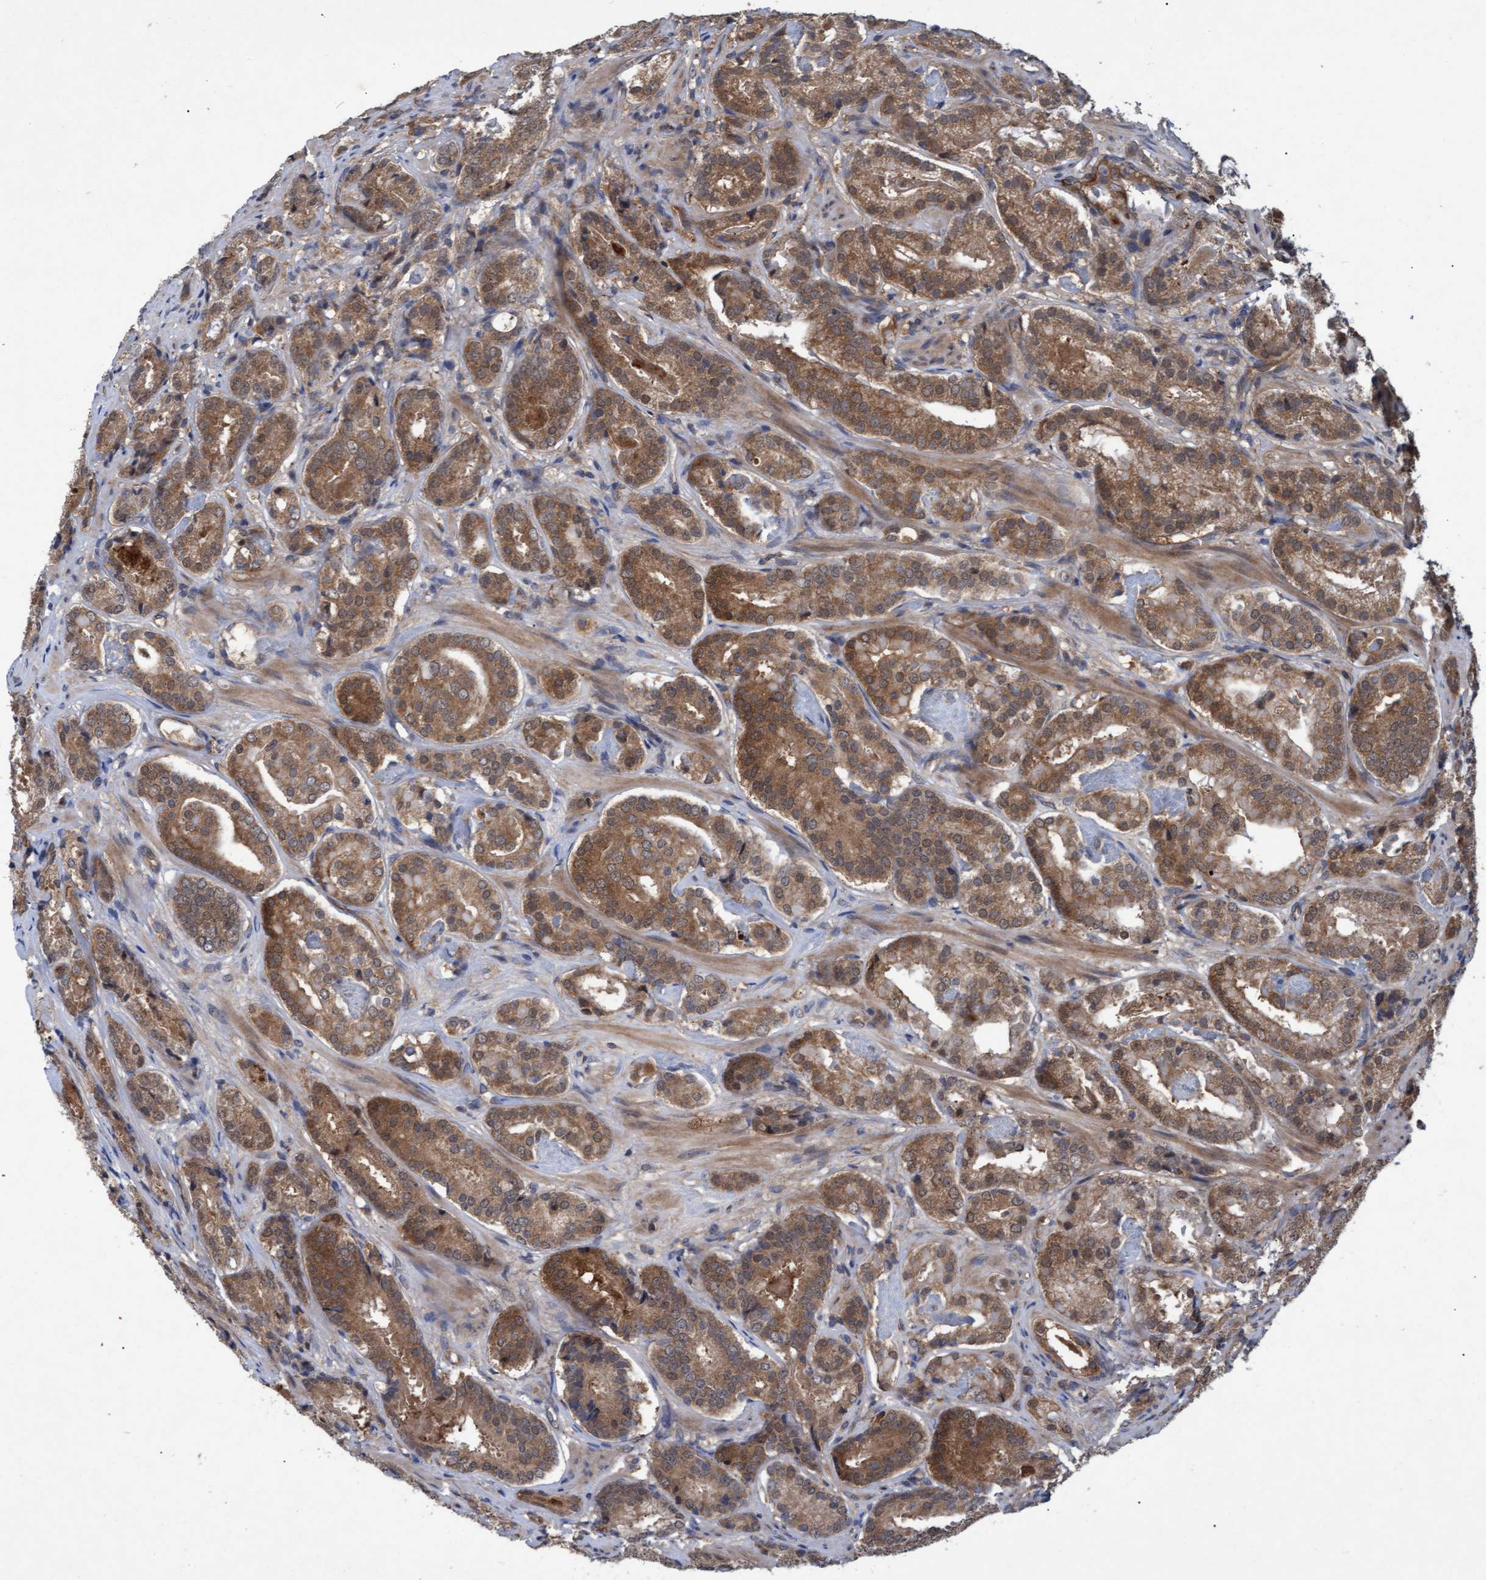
{"staining": {"intensity": "moderate", "quantity": ">75%", "location": "cytoplasmic/membranous"}, "tissue": "prostate cancer", "cell_type": "Tumor cells", "image_type": "cancer", "snomed": [{"axis": "morphology", "description": "Adenocarcinoma, Low grade"}, {"axis": "topography", "description": "Prostate"}], "caption": "A brown stain highlights moderate cytoplasmic/membranous expression of a protein in human prostate cancer (adenocarcinoma (low-grade)) tumor cells.", "gene": "PSMB6", "patient": {"sex": "male", "age": 69}}